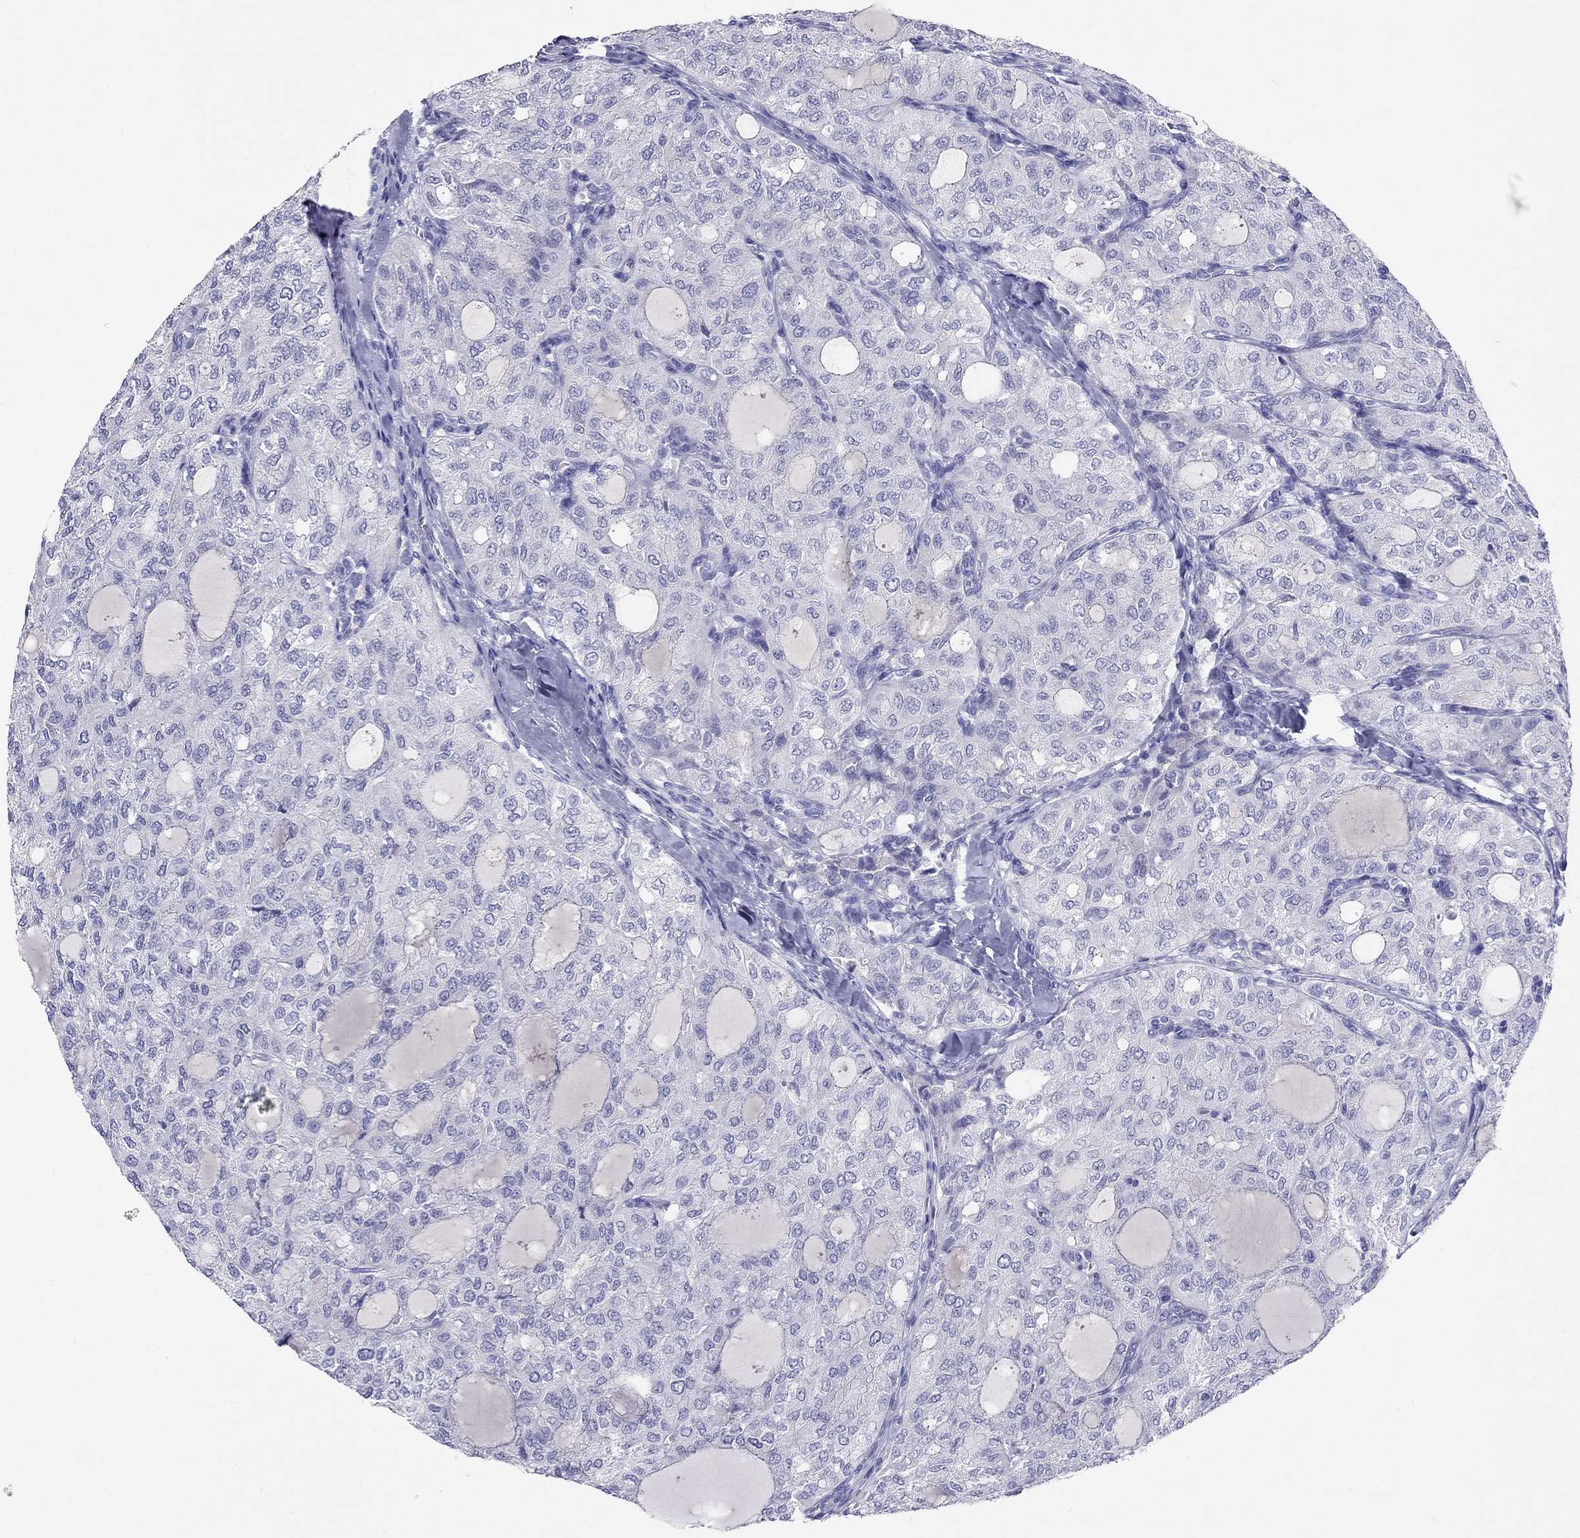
{"staining": {"intensity": "negative", "quantity": "none", "location": "none"}, "tissue": "thyroid cancer", "cell_type": "Tumor cells", "image_type": "cancer", "snomed": [{"axis": "morphology", "description": "Follicular adenoma carcinoma, NOS"}, {"axis": "topography", "description": "Thyroid gland"}], "caption": "The immunohistochemistry (IHC) image has no significant staining in tumor cells of thyroid cancer tissue. Nuclei are stained in blue.", "gene": "CAPNS2", "patient": {"sex": "male", "age": 75}}